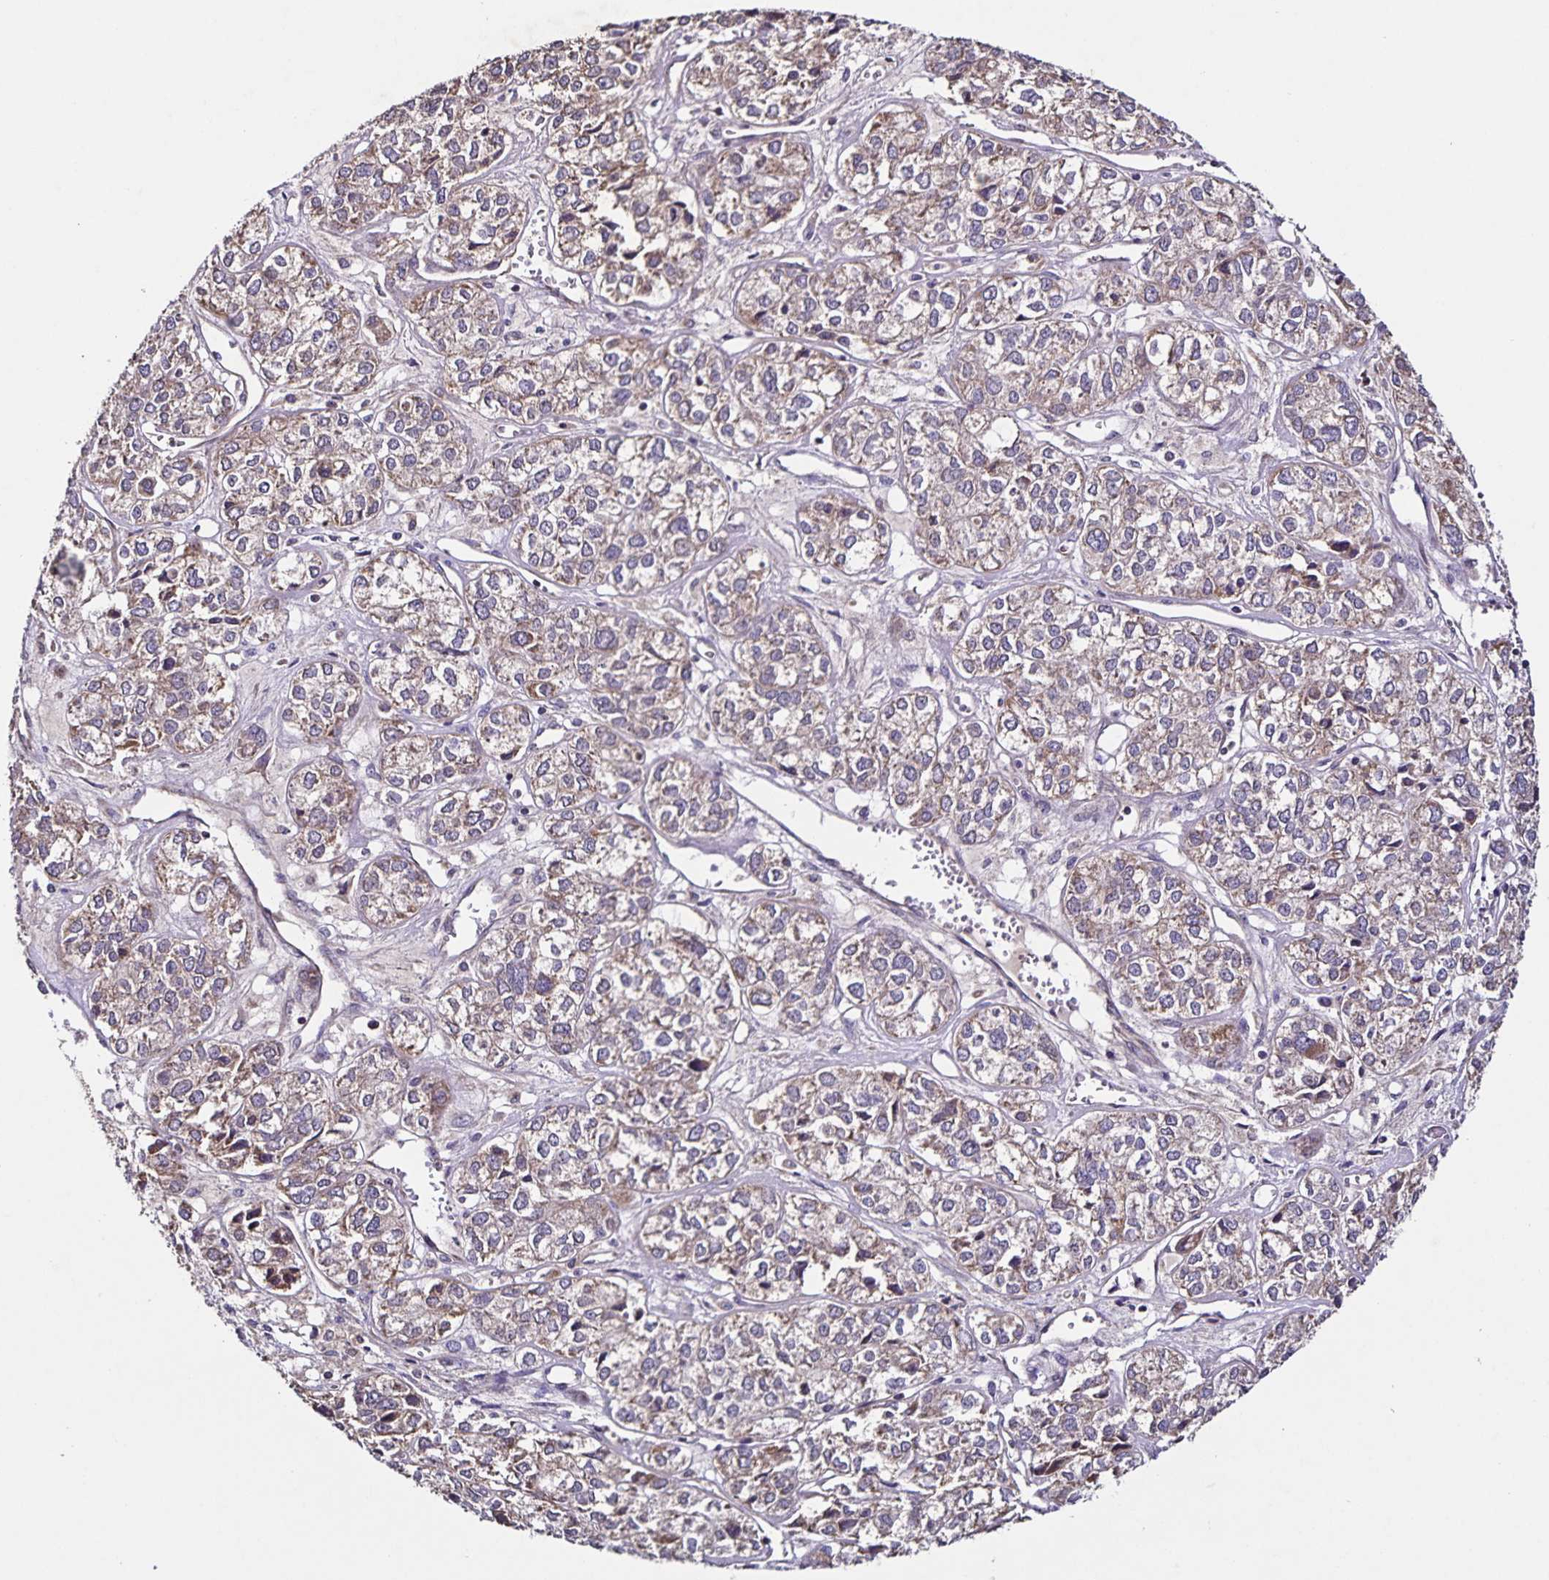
{"staining": {"intensity": "weak", "quantity": ">75%", "location": "cytoplasmic/membranous"}, "tissue": "ovarian cancer", "cell_type": "Tumor cells", "image_type": "cancer", "snomed": [{"axis": "morphology", "description": "Carcinoma, endometroid"}, {"axis": "topography", "description": "Ovary"}], "caption": "Protein staining displays weak cytoplasmic/membranous expression in about >75% of tumor cells in endometroid carcinoma (ovarian). (Stains: DAB (3,3'-diaminobenzidine) in brown, nuclei in blue, Microscopy: brightfield microscopy at high magnification).", "gene": "MAN1A1", "patient": {"sex": "female", "age": 64}}